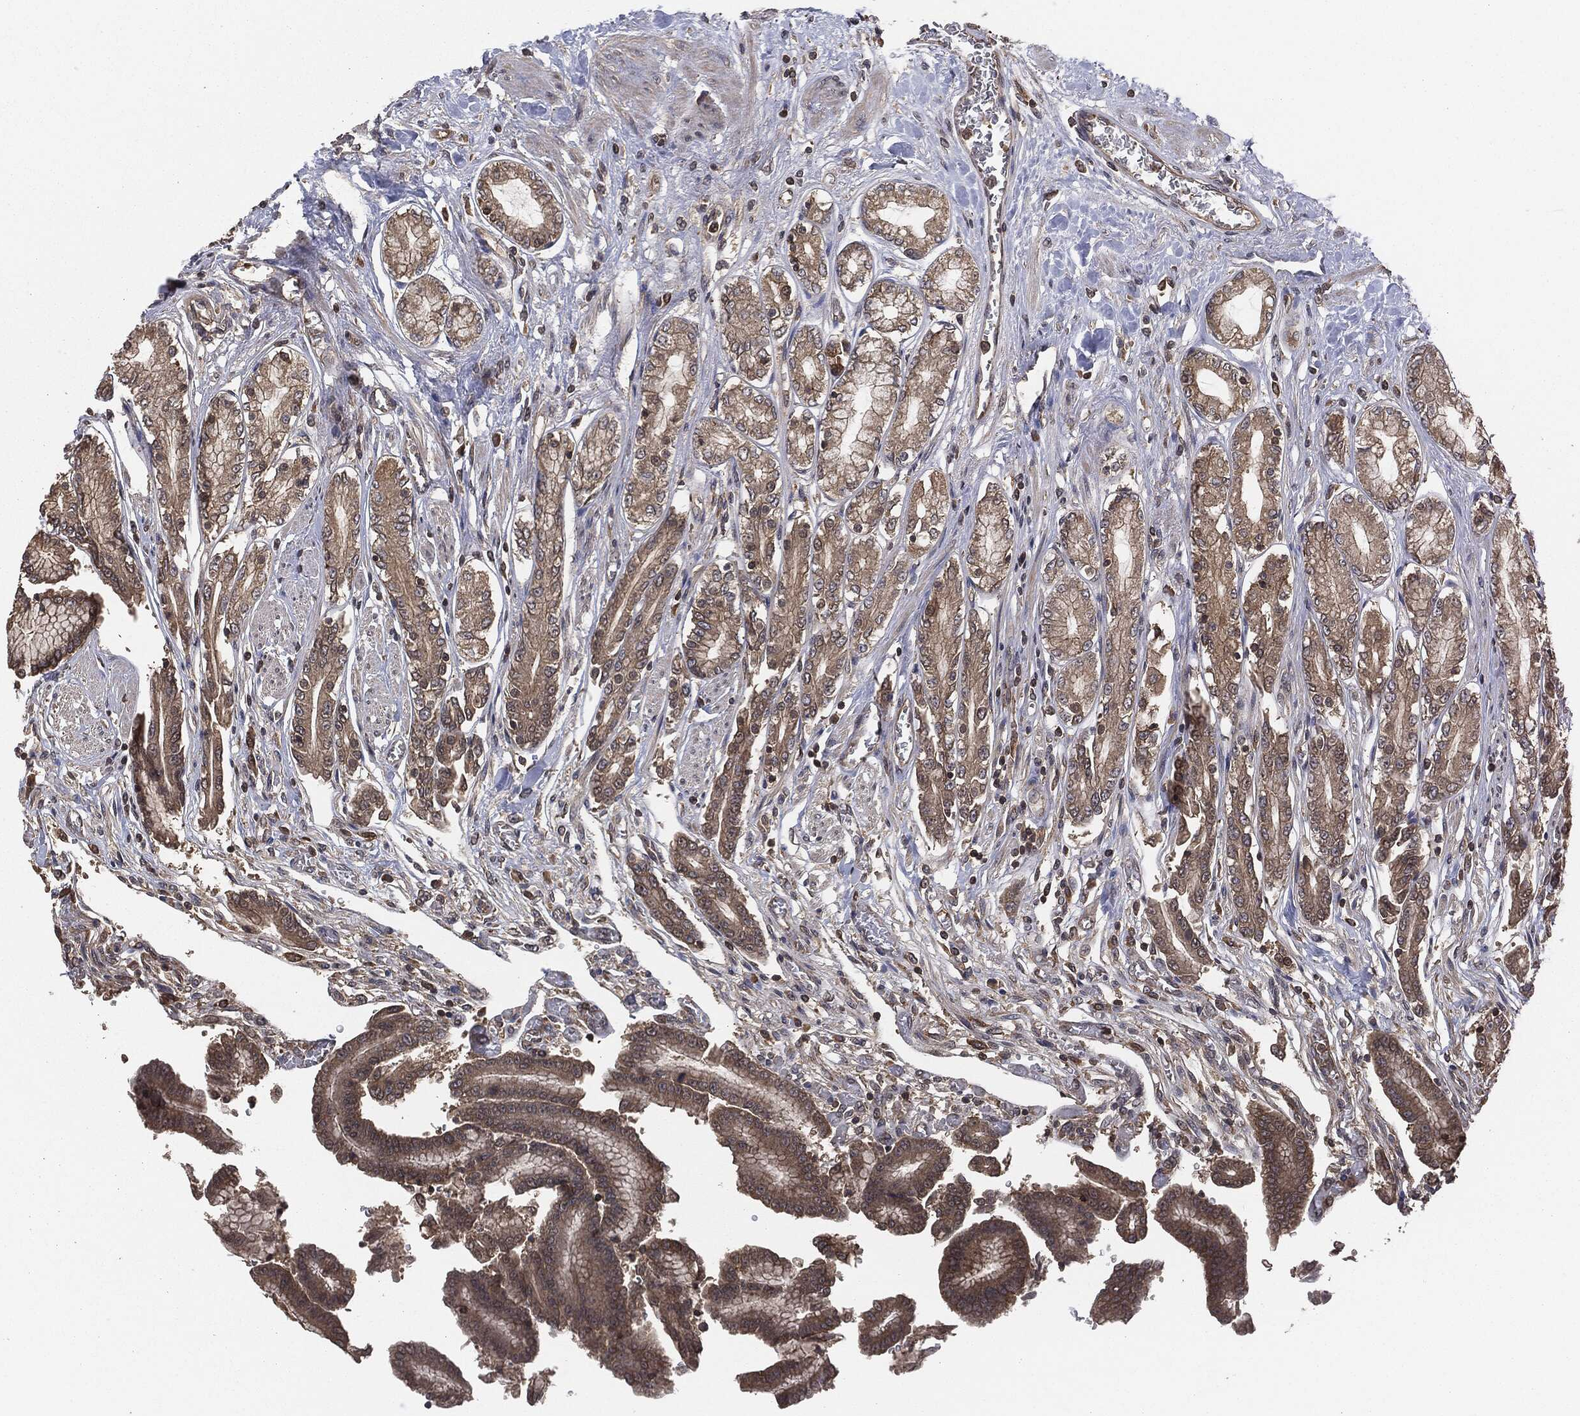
{"staining": {"intensity": "weak", "quantity": ">75%", "location": "cytoplasmic/membranous"}, "tissue": "stomach", "cell_type": "Glandular cells", "image_type": "normal", "snomed": [{"axis": "morphology", "description": "Normal tissue, NOS"}, {"axis": "morphology", "description": "Adenocarcinoma, NOS"}, {"axis": "morphology", "description": "Adenocarcinoma, High grade"}, {"axis": "topography", "description": "Stomach, upper"}, {"axis": "topography", "description": "Stomach"}], "caption": "High-magnification brightfield microscopy of benign stomach stained with DAB (brown) and counterstained with hematoxylin (blue). glandular cells exhibit weak cytoplasmic/membranous positivity is identified in approximately>75% of cells. Using DAB (3,3'-diaminobenzidine) (brown) and hematoxylin (blue) stains, captured at high magnification using brightfield microscopy.", "gene": "ERBIN", "patient": {"sex": "female", "age": 65}}